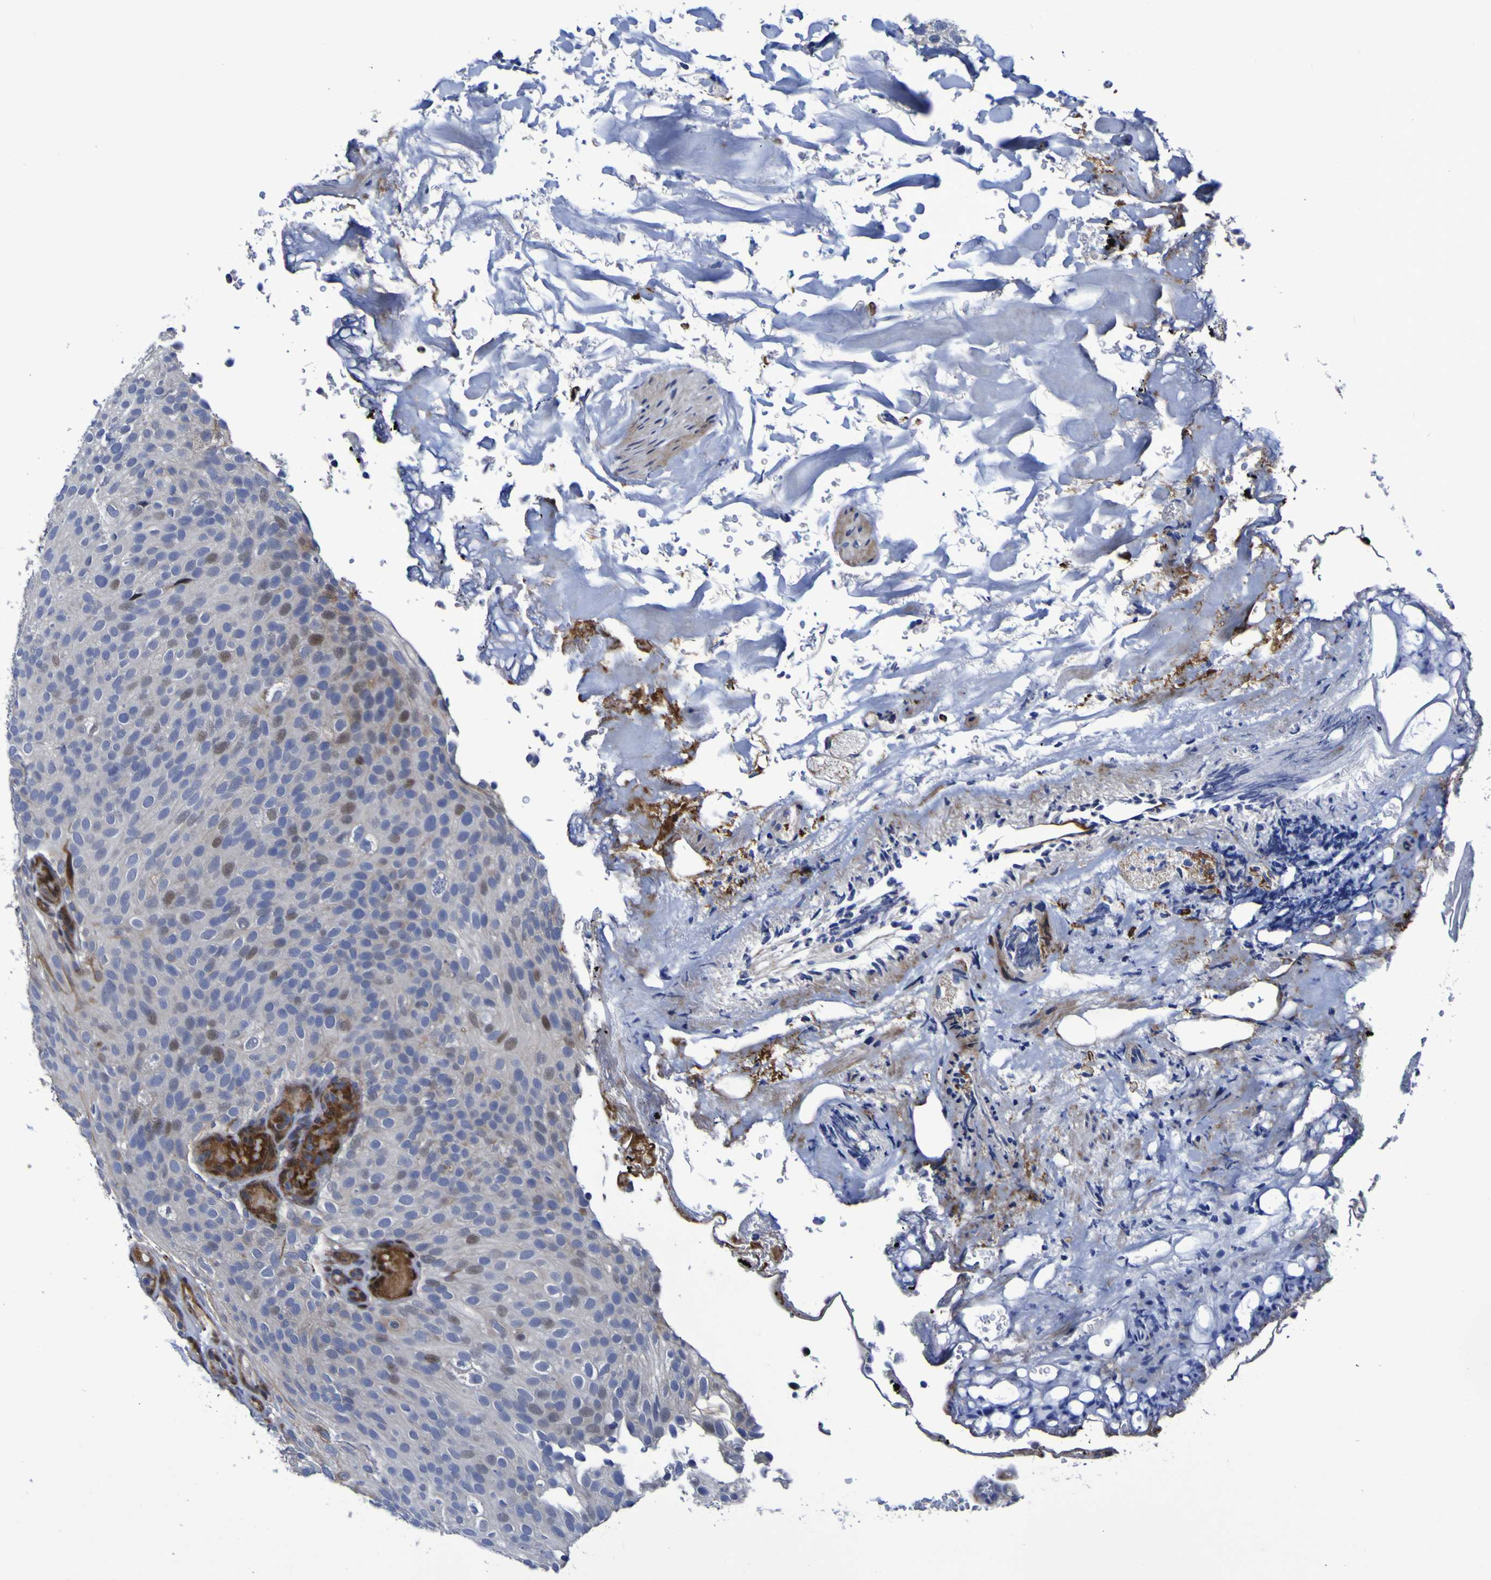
{"staining": {"intensity": "moderate", "quantity": "<25%", "location": "nuclear"}, "tissue": "urothelial cancer", "cell_type": "Tumor cells", "image_type": "cancer", "snomed": [{"axis": "morphology", "description": "Urothelial carcinoma, Low grade"}, {"axis": "topography", "description": "Urinary bladder"}], "caption": "Immunohistochemistry micrograph of human low-grade urothelial carcinoma stained for a protein (brown), which reveals low levels of moderate nuclear expression in about <25% of tumor cells.", "gene": "MGLL", "patient": {"sex": "male", "age": 78}}